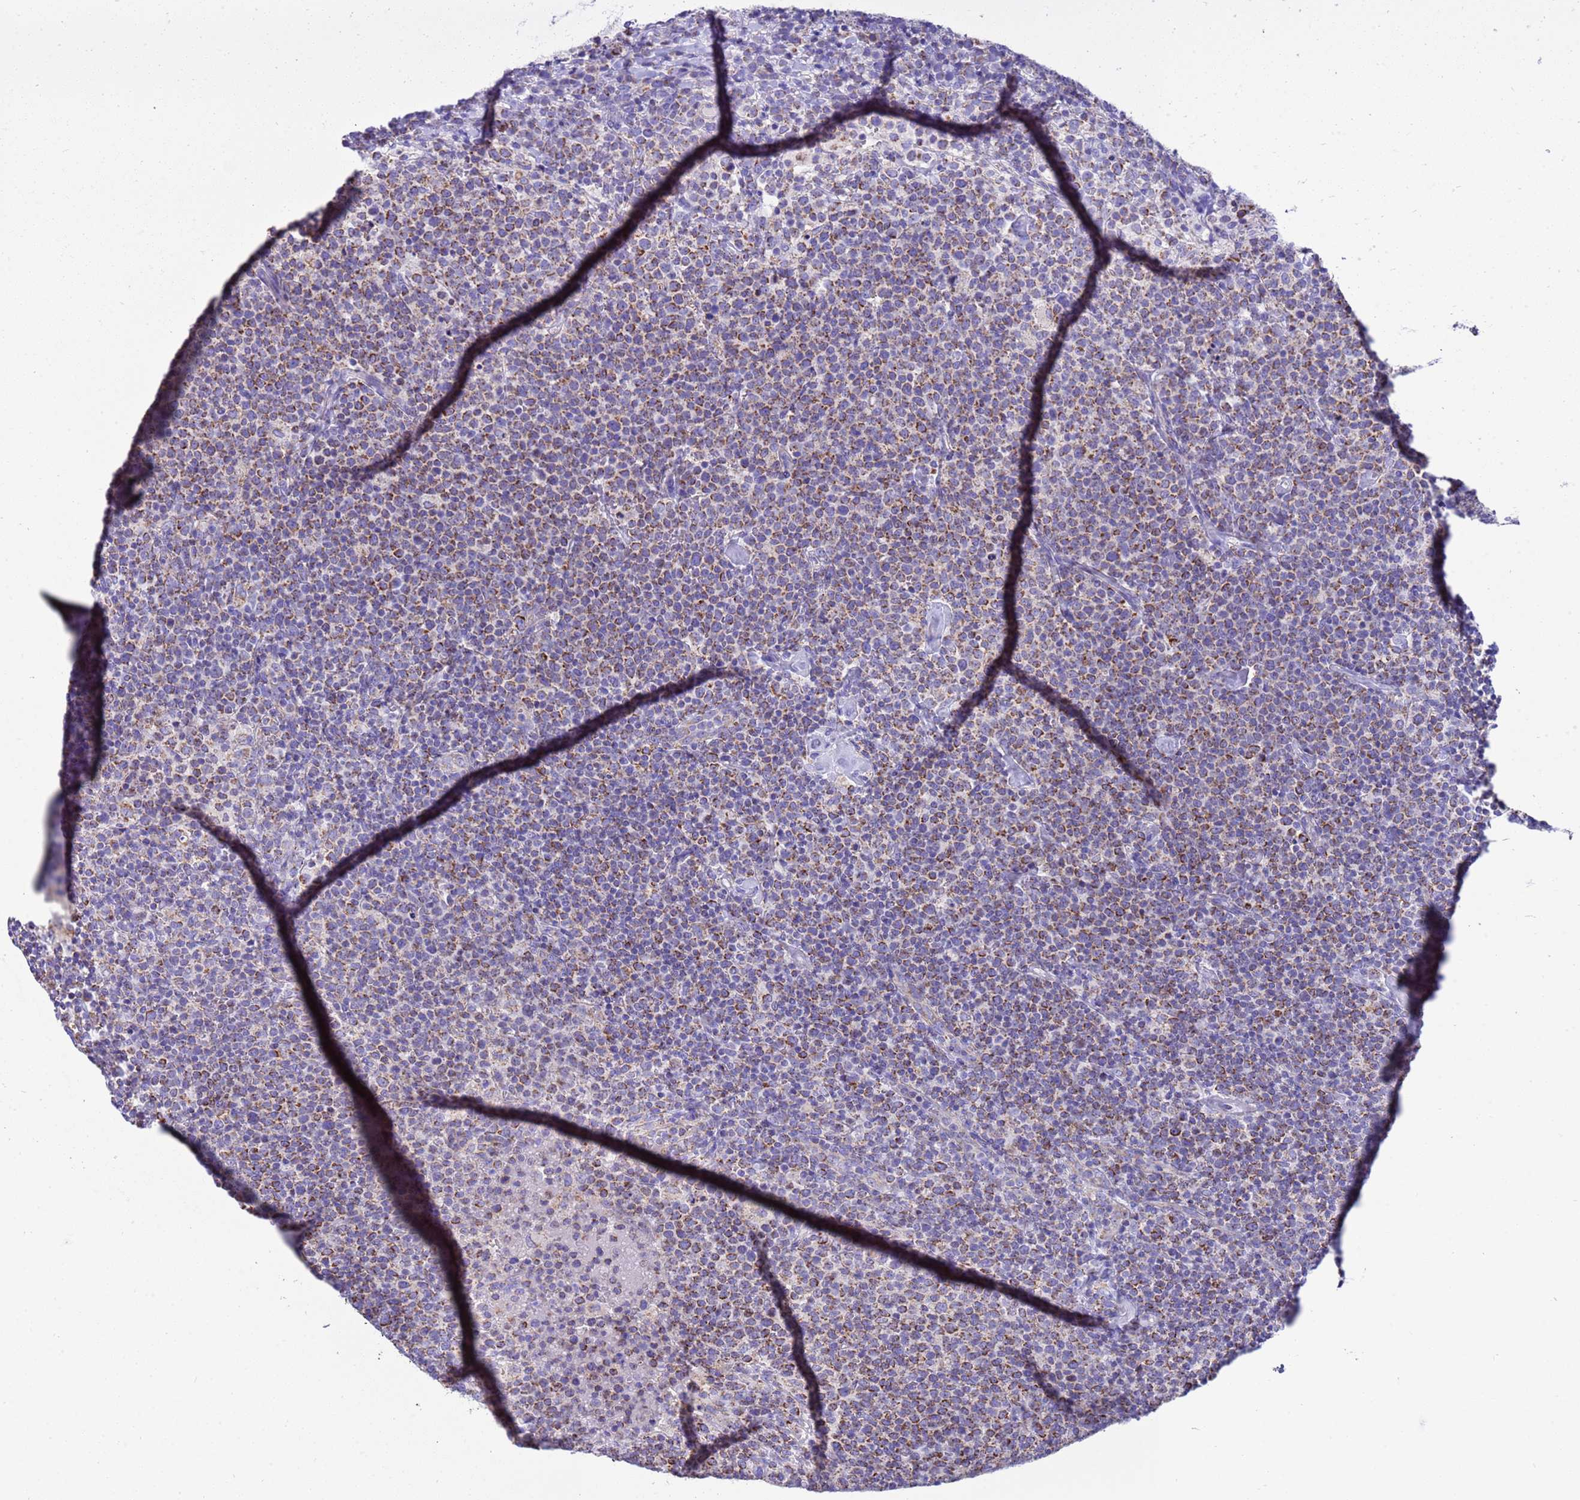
{"staining": {"intensity": "moderate", "quantity": ">75%", "location": "cytoplasmic/membranous"}, "tissue": "lymphoma", "cell_type": "Tumor cells", "image_type": "cancer", "snomed": [{"axis": "morphology", "description": "Malignant lymphoma, non-Hodgkin's type, High grade"}, {"axis": "topography", "description": "Lymph node"}], "caption": "Moderate cytoplasmic/membranous positivity for a protein is present in approximately >75% of tumor cells of malignant lymphoma, non-Hodgkin's type (high-grade) using immunohistochemistry (IHC).", "gene": "RNF165", "patient": {"sex": "male", "age": 61}}